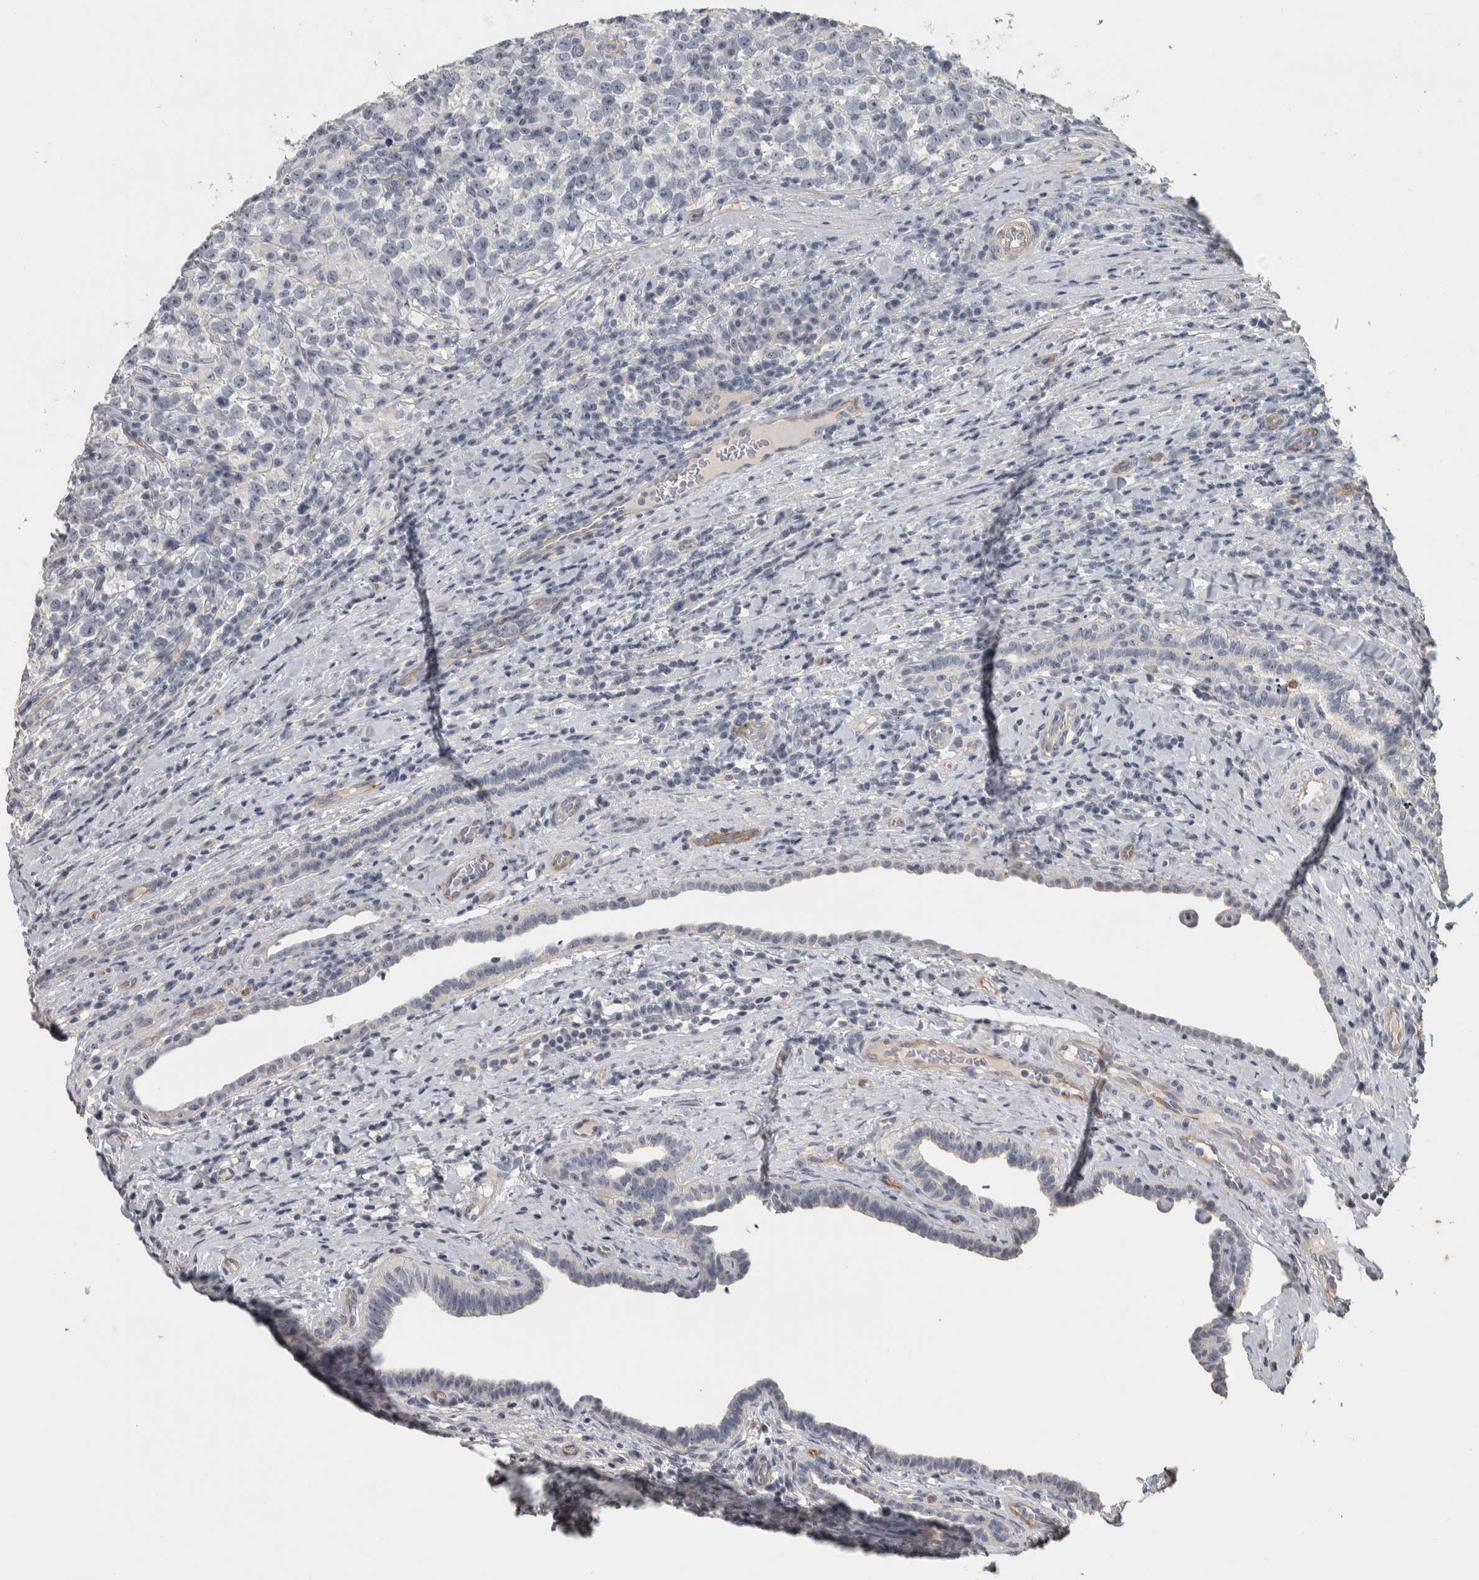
{"staining": {"intensity": "negative", "quantity": "none", "location": "none"}, "tissue": "testis cancer", "cell_type": "Tumor cells", "image_type": "cancer", "snomed": [{"axis": "morphology", "description": "Normal tissue, NOS"}, {"axis": "morphology", "description": "Seminoma, NOS"}, {"axis": "topography", "description": "Testis"}], "caption": "Protein analysis of testis seminoma displays no significant staining in tumor cells. (Stains: DAB (3,3'-diaminobenzidine) IHC with hematoxylin counter stain, Microscopy: brightfield microscopy at high magnification).", "gene": "DCAF10", "patient": {"sex": "male", "age": 43}}